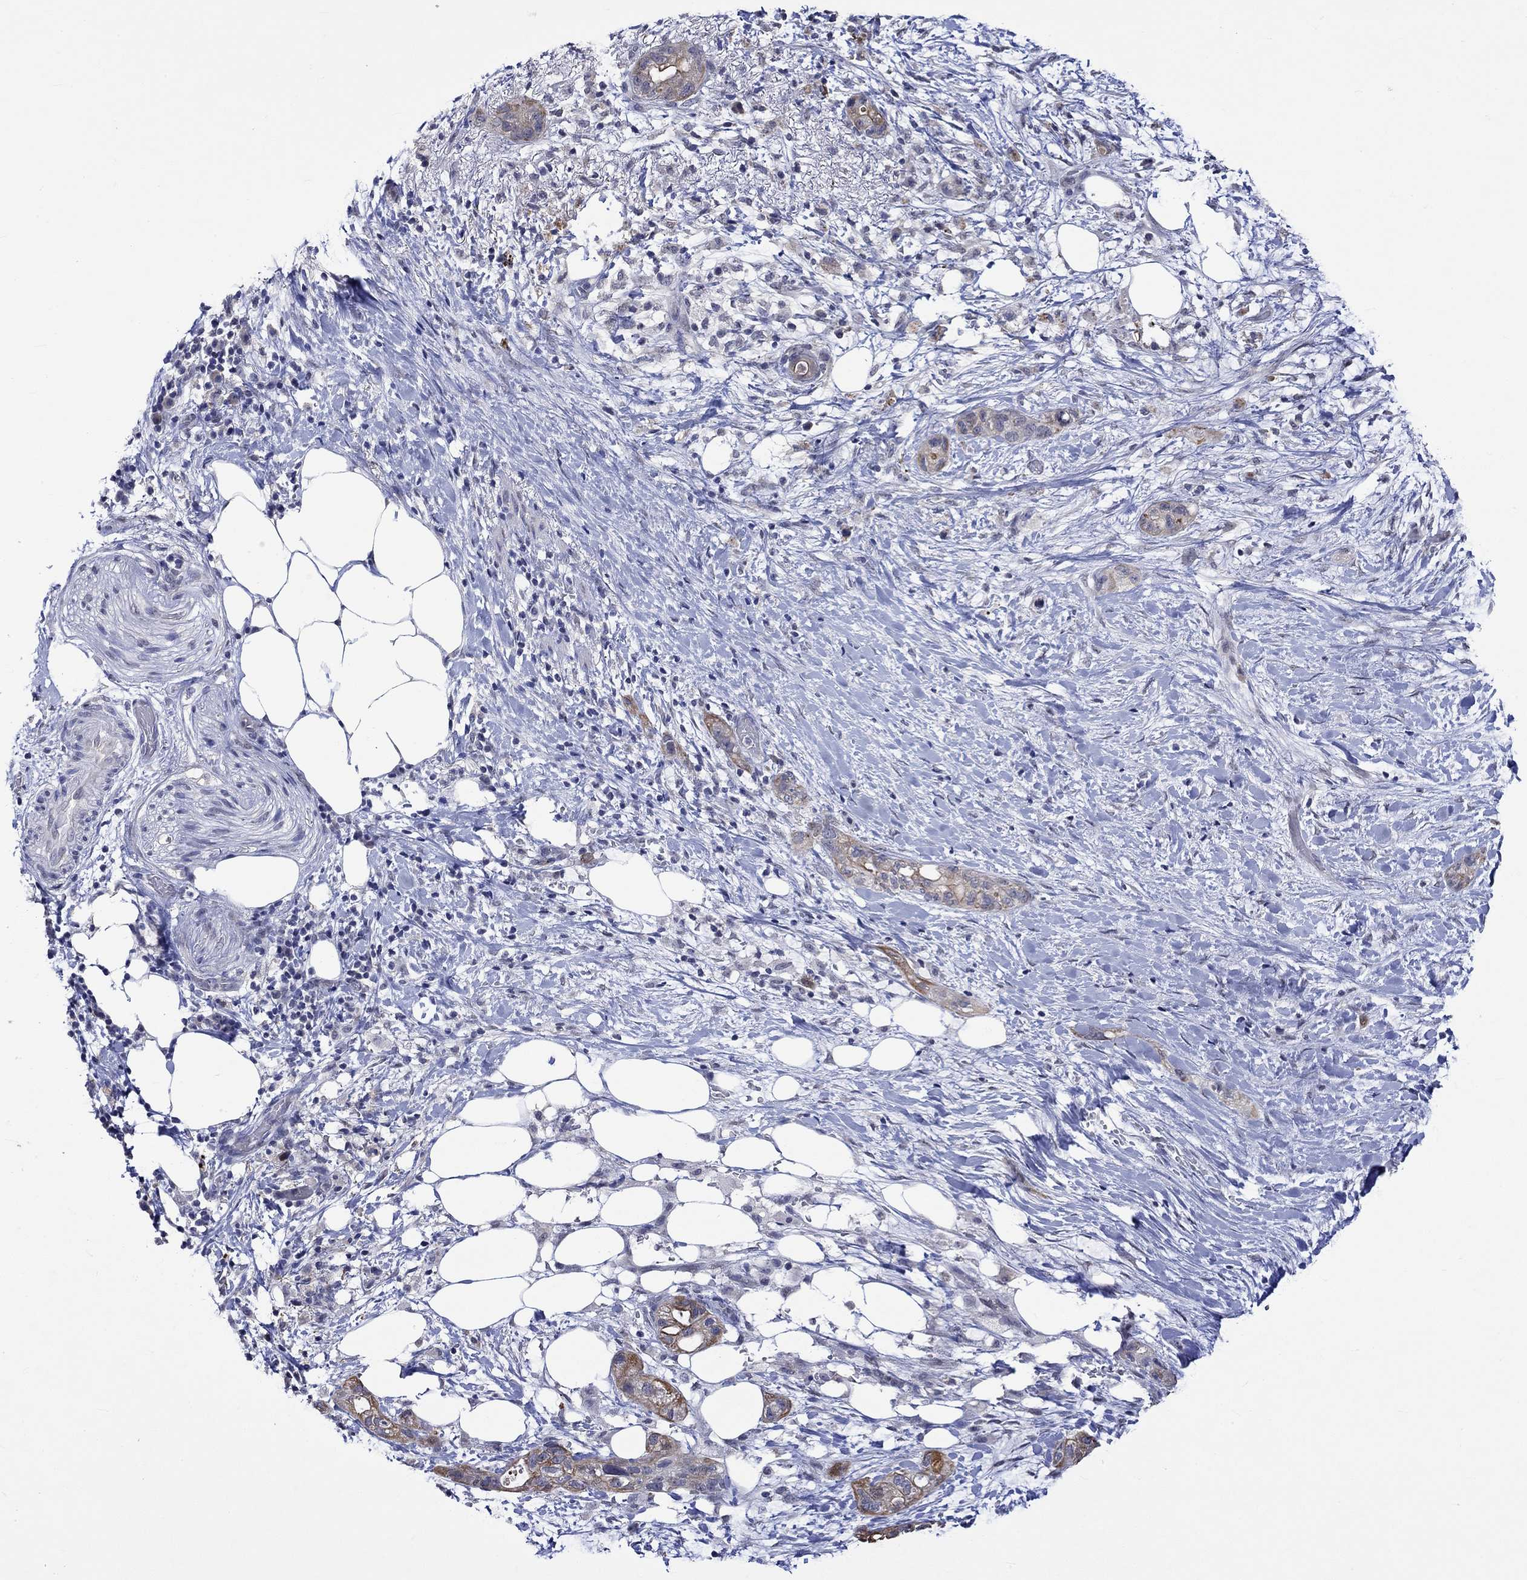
{"staining": {"intensity": "strong", "quantity": "25%-75%", "location": "cytoplasmic/membranous"}, "tissue": "pancreatic cancer", "cell_type": "Tumor cells", "image_type": "cancer", "snomed": [{"axis": "morphology", "description": "Adenocarcinoma, NOS"}, {"axis": "topography", "description": "Pancreas"}], "caption": "Immunohistochemistry (IHC) of human adenocarcinoma (pancreatic) shows high levels of strong cytoplasmic/membranous positivity in about 25%-75% of tumor cells.", "gene": "DDX3Y", "patient": {"sex": "female", "age": 72}}